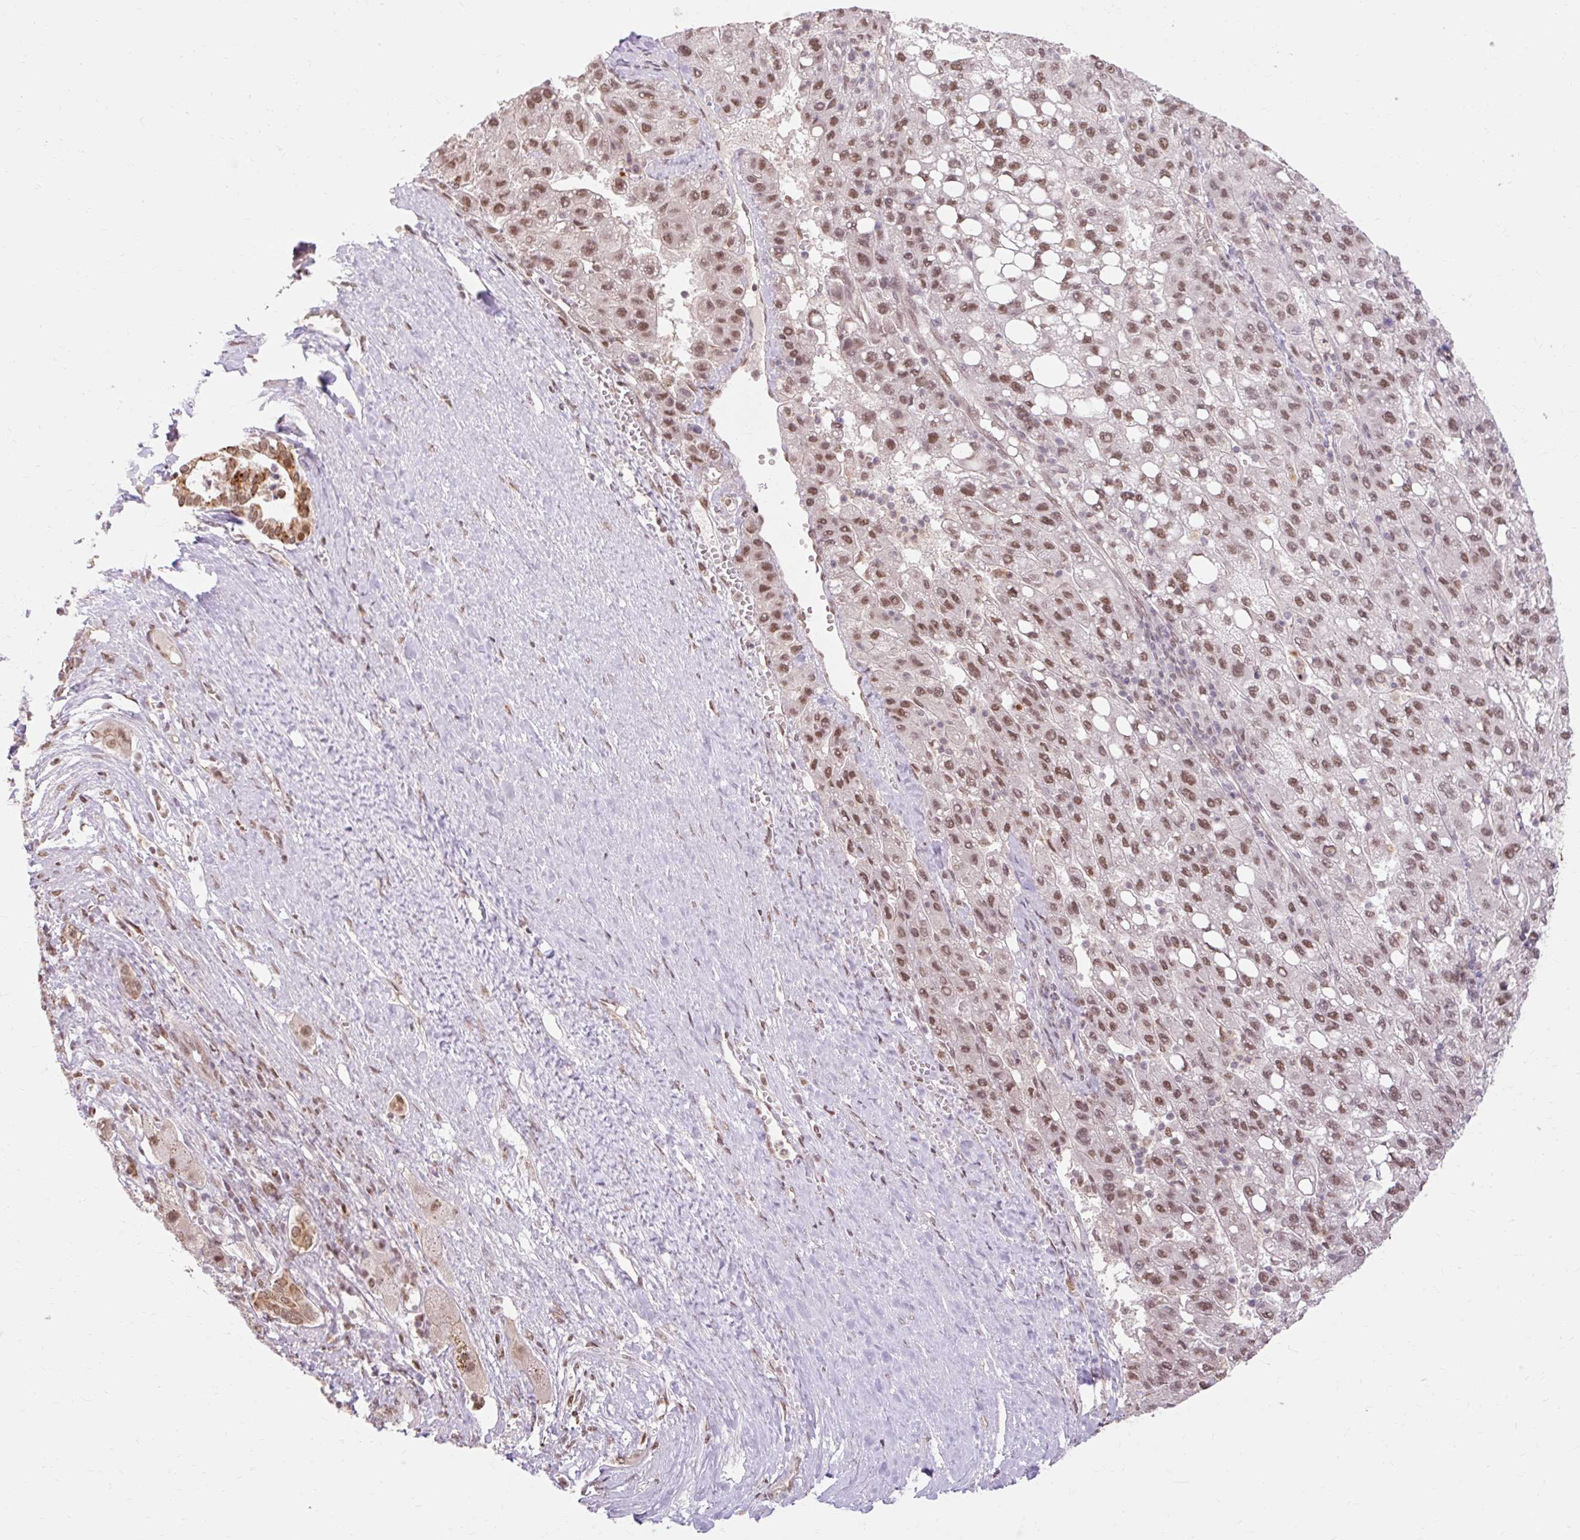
{"staining": {"intensity": "moderate", "quantity": ">75%", "location": "nuclear"}, "tissue": "liver cancer", "cell_type": "Tumor cells", "image_type": "cancer", "snomed": [{"axis": "morphology", "description": "Carcinoma, Hepatocellular, NOS"}, {"axis": "topography", "description": "Liver"}], "caption": "Tumor cells demonstrate medium levels of moderate nuclear positivity in approximately >75% of cells in liver hepatocellular carcinoma.", "gene": "NPIPB12", "patient": {"sex": "female", "age": 82}}